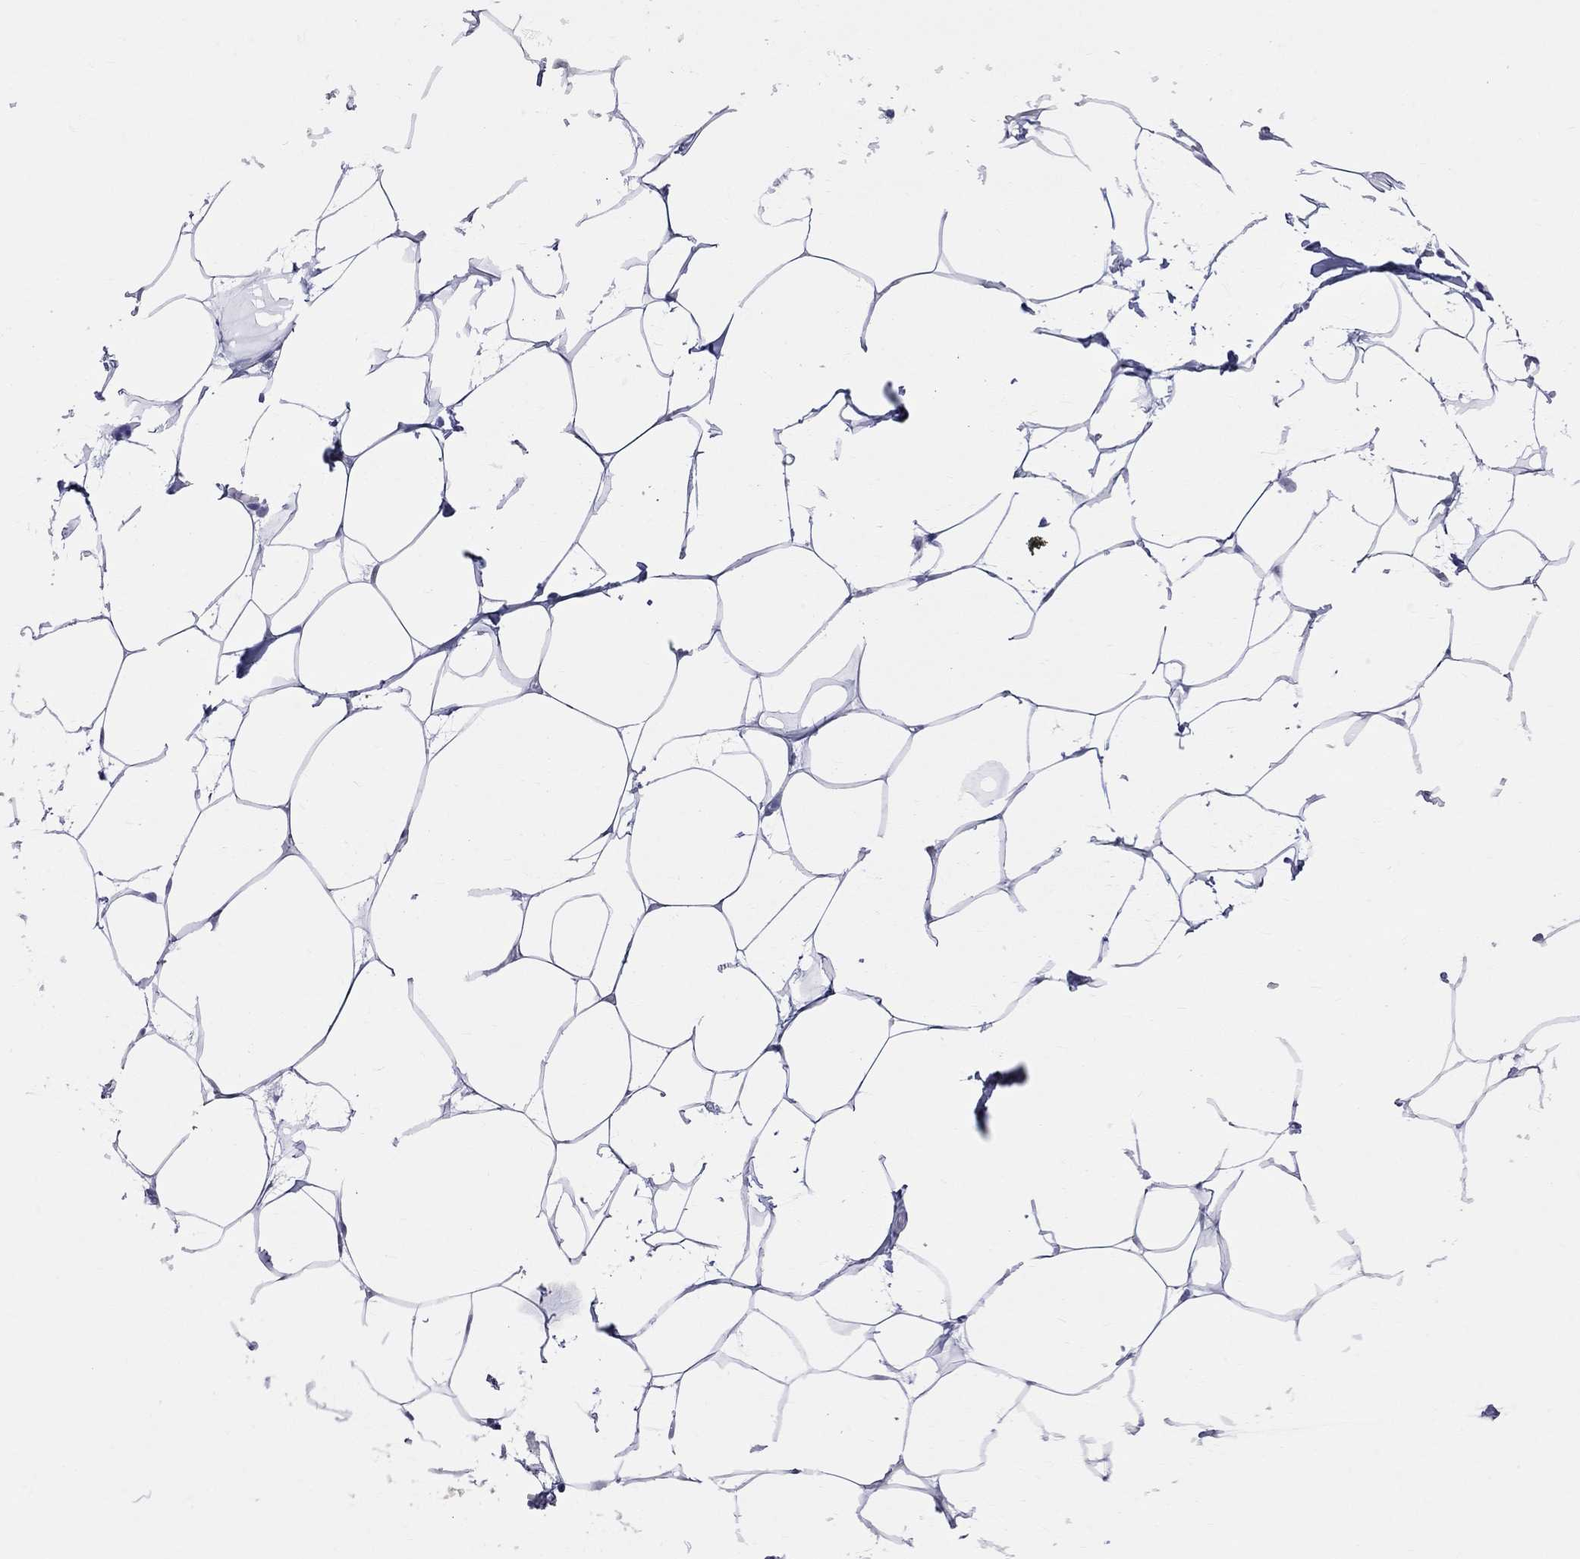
{"staining": {"intensity": "negative", "quantity": "none", "location": "none"}, "tissue": "breast", "cell_type": "Adipocytes", "image_type": "normal", "snomed": [{"axis": "morphology", "description": "Normal tissue, NOS"}, {"axis": "topography", "description": "Breast"}], "caption": "Protein analysis of normal breast exhibits no significant staining in adipocytes. Nuclei are stained in blue.", "gene": "BPIFB1", "patient": {"sex": "female", "age": 32}}